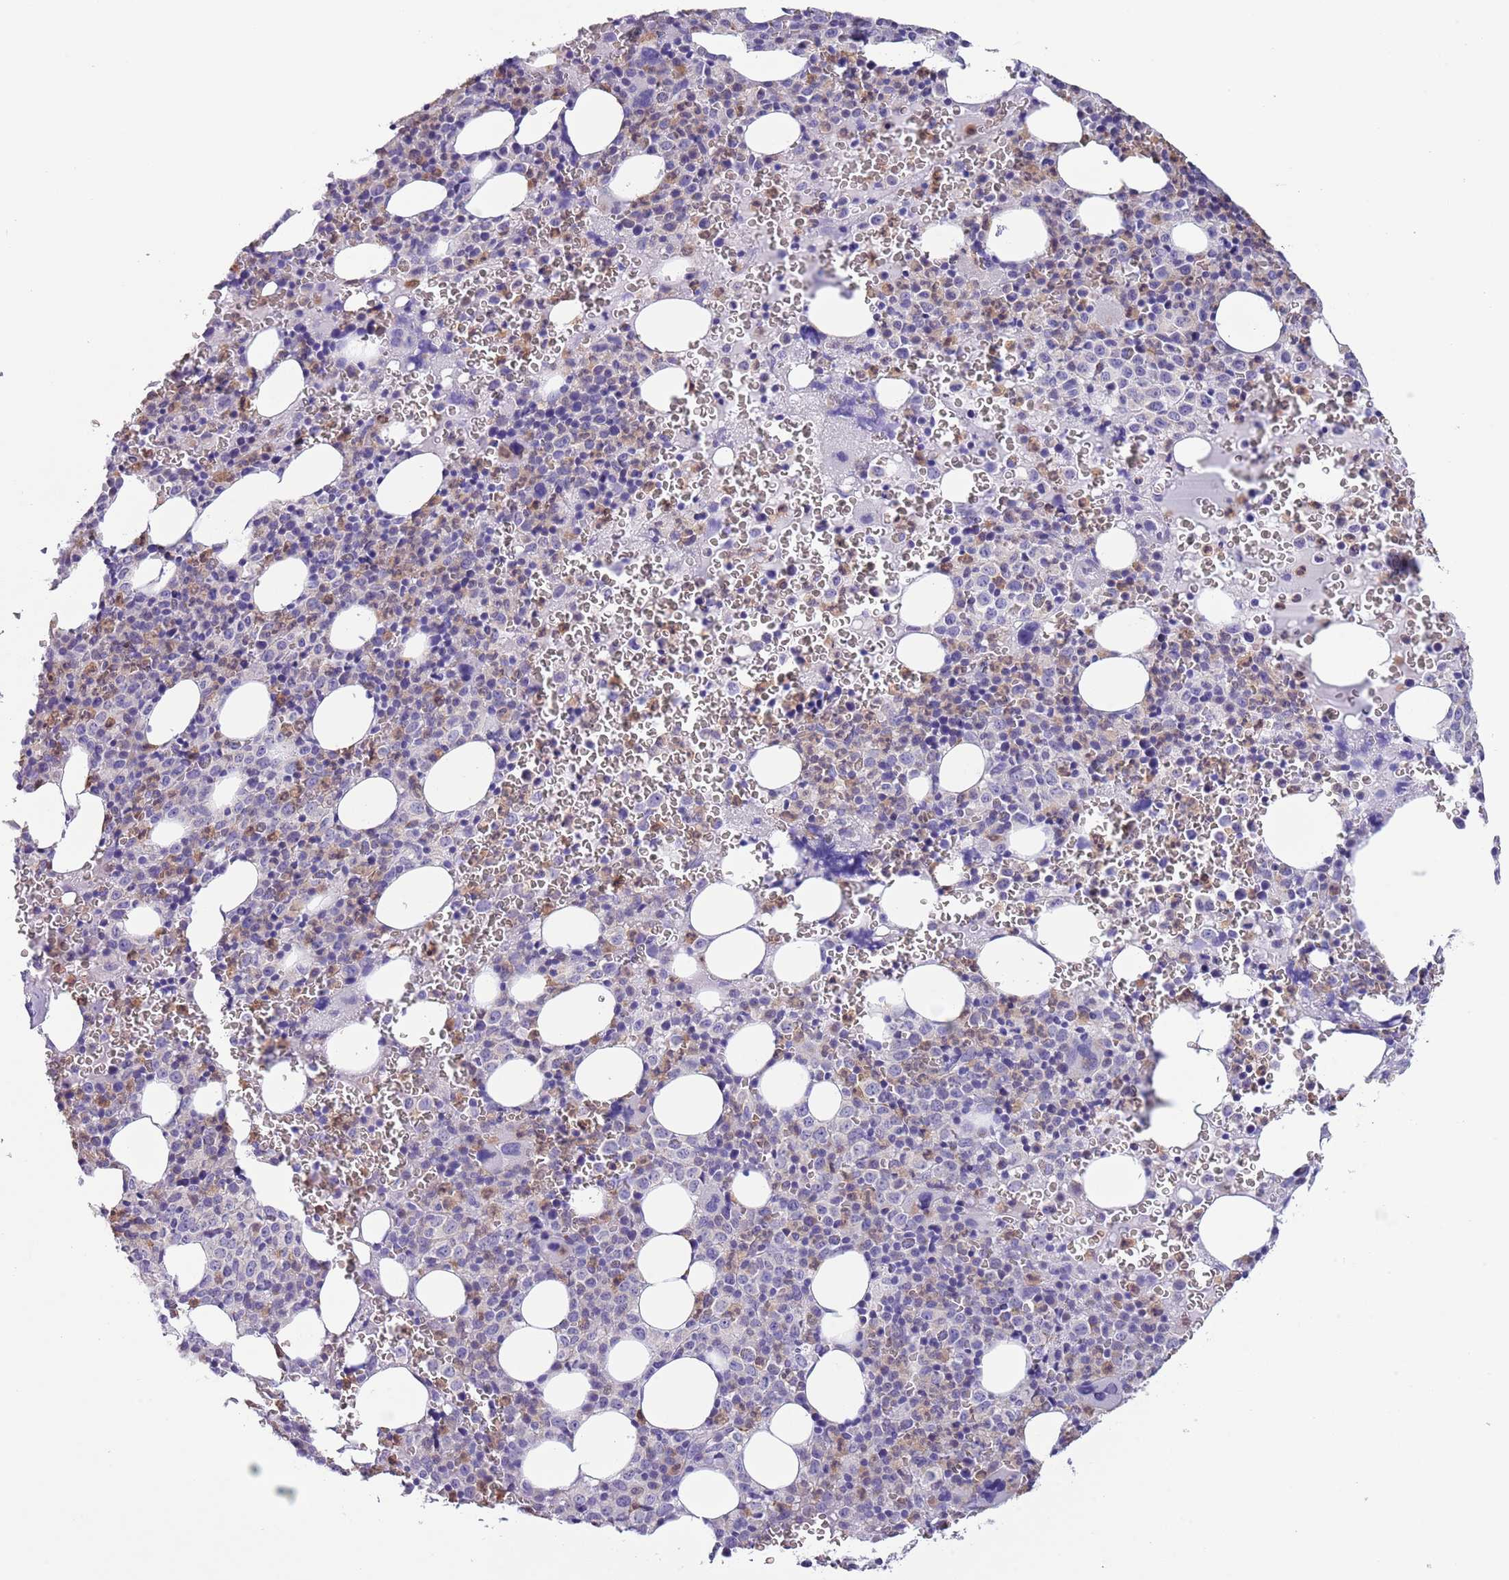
{"staining": {"intensity": "negative", "quantity": "none", "location": "none"}, "tissue": "bone marrow", "cell_type": "Hematopoietic cells", "image_type": "normal", "snomed": [{"axis": "morphology", "description": "Normal tissue, NOS"}, {"axis": "topography", "description": "Bone marrow"}], "caption": "IHC of benign human bone marrow reveals no positivity in hematopoietic cells.", "gene": "ZFP2", "patient": {"sex": "female", "age": 54}}